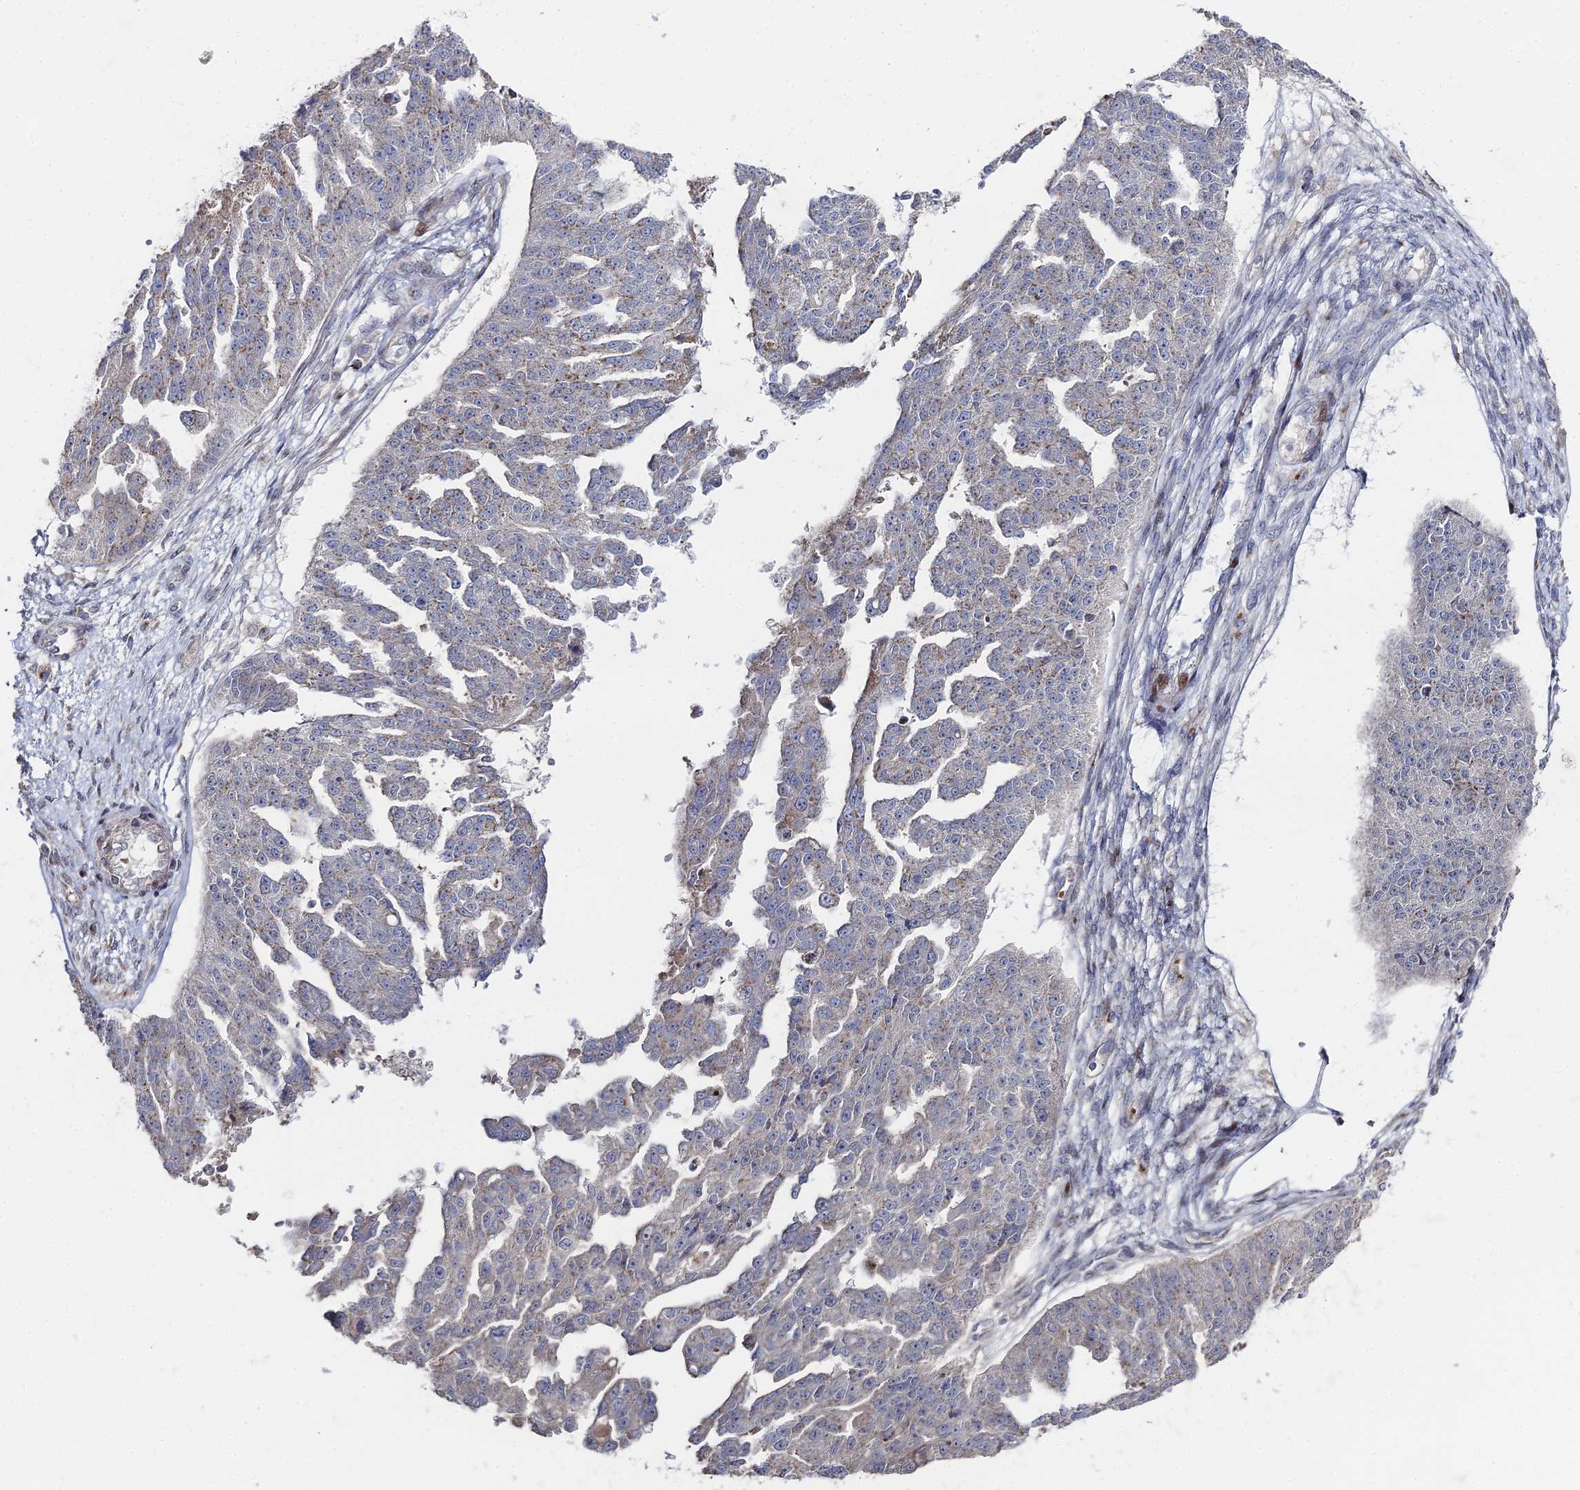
{"staining": {"intensity": "weak", "quantity": "<25%", "location": "cytoplasmic/membranous"}, "tissue": "ovarian cancer", "cell_type": "Tumor cells", "image_type": "cancer", "snomed": [{"axis": "morphology", "description": "Cystadenocarcinoma, serous, NOS"}, {"axis": "topography", "description": "Ovary"}], "caption": "This is an immunohistochemistry (IHC) histopathology image of human ovarian serous cystadenocarcinoma. There is no positivity in tumor cells.", "gene": "SGMS1", "patient": {"sex": "female", "age": 58}}